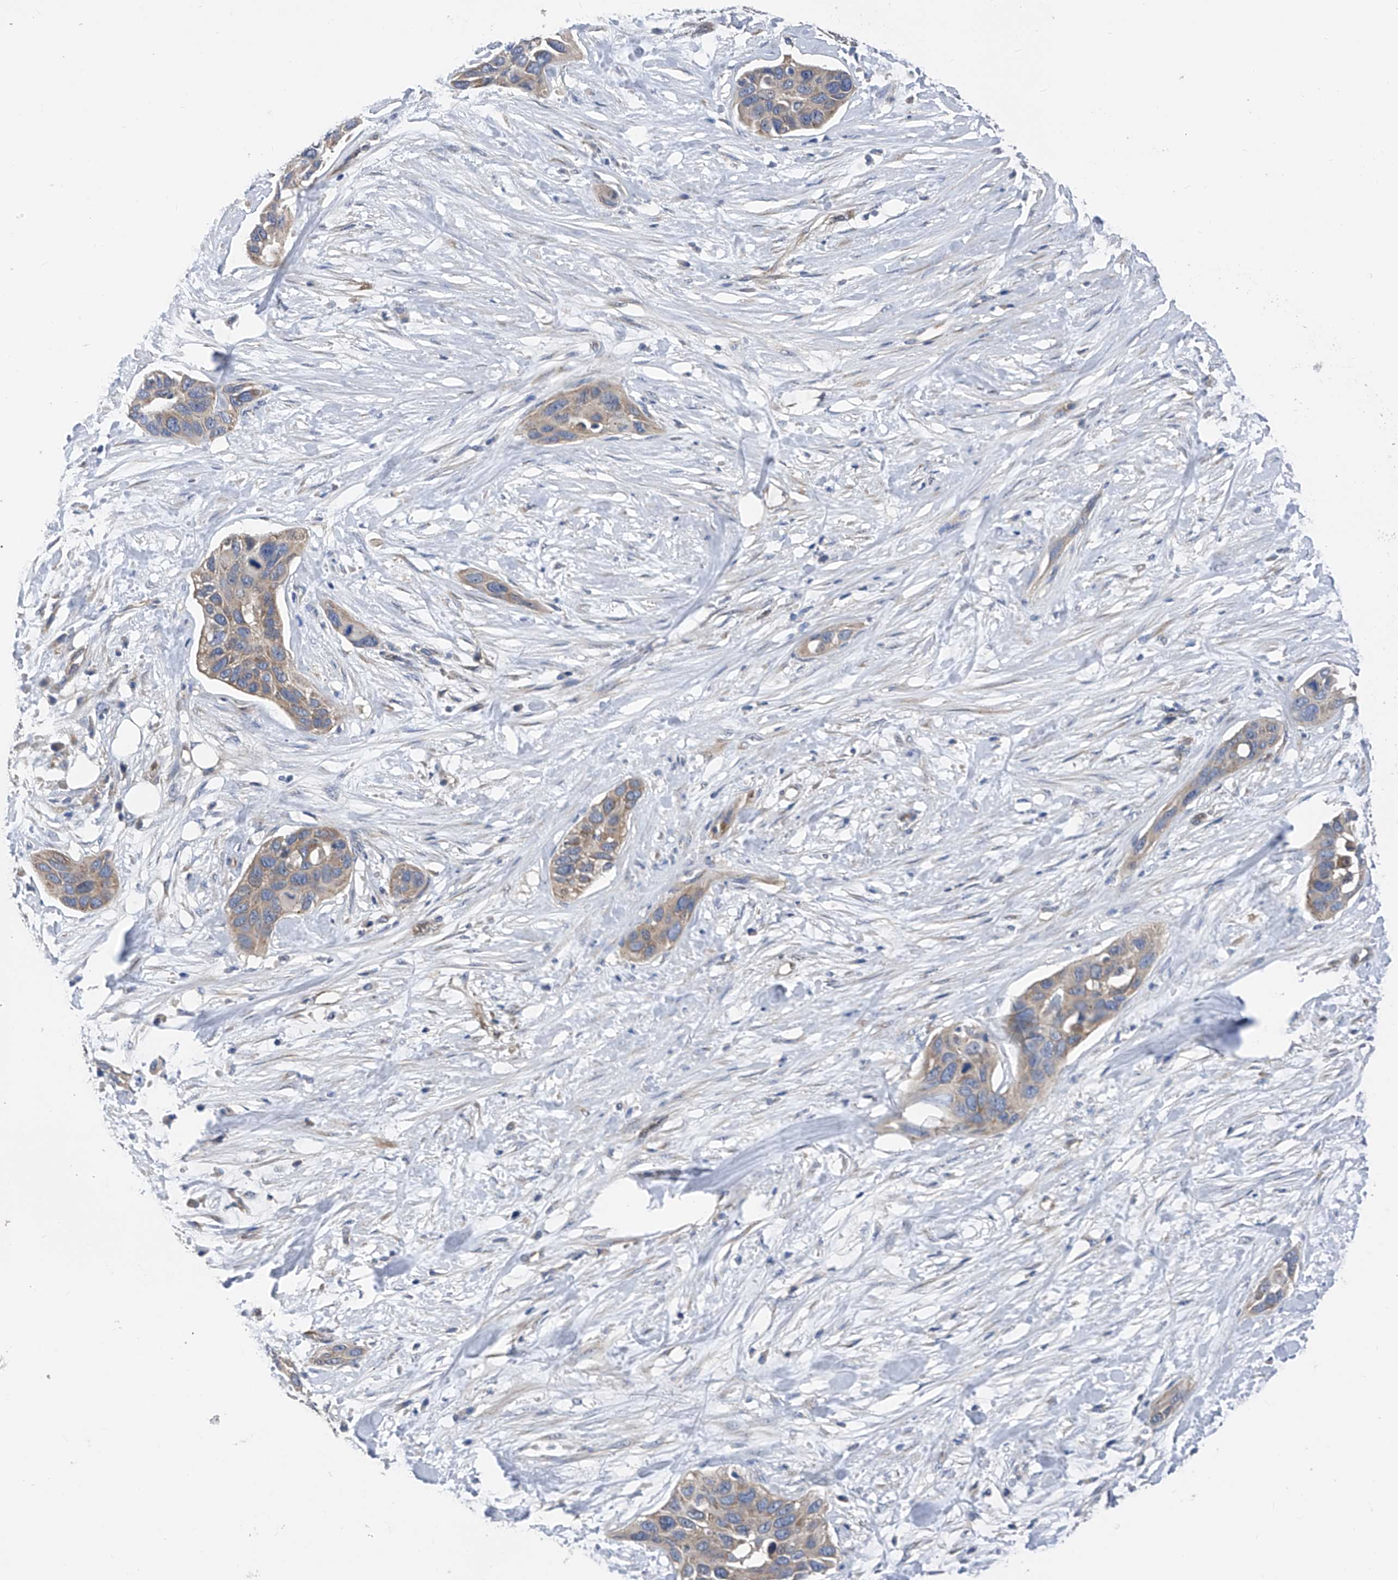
{"staining": {"intensity": "weak", "quantity": "25%-75%", "location": "cytoplasmic/membranous"}, "tissue": "pancreatic cancer", "cell_type": "Tumor cells", "image_type": "cancer", "snomed": [{"axis": "morphology", "description": "Adenocarcinoma, NOS"}, {"axis": "topography", "description": "Pancreas"}], "caption": "Immunohistochemical staining of pancreatic adenocarcinoma demonstrates weak cytoplasmic/membranous protein positivity in about 25%-75% of tumor cells. The staining is performed using DAB (3,3'-diaminobenzidine) brown chromogen to label protein expression. The nuclei are counter-stained blue using hematoxylin.", "gene": "PTK2", "patient": {"sex": "female", "age": 60}}